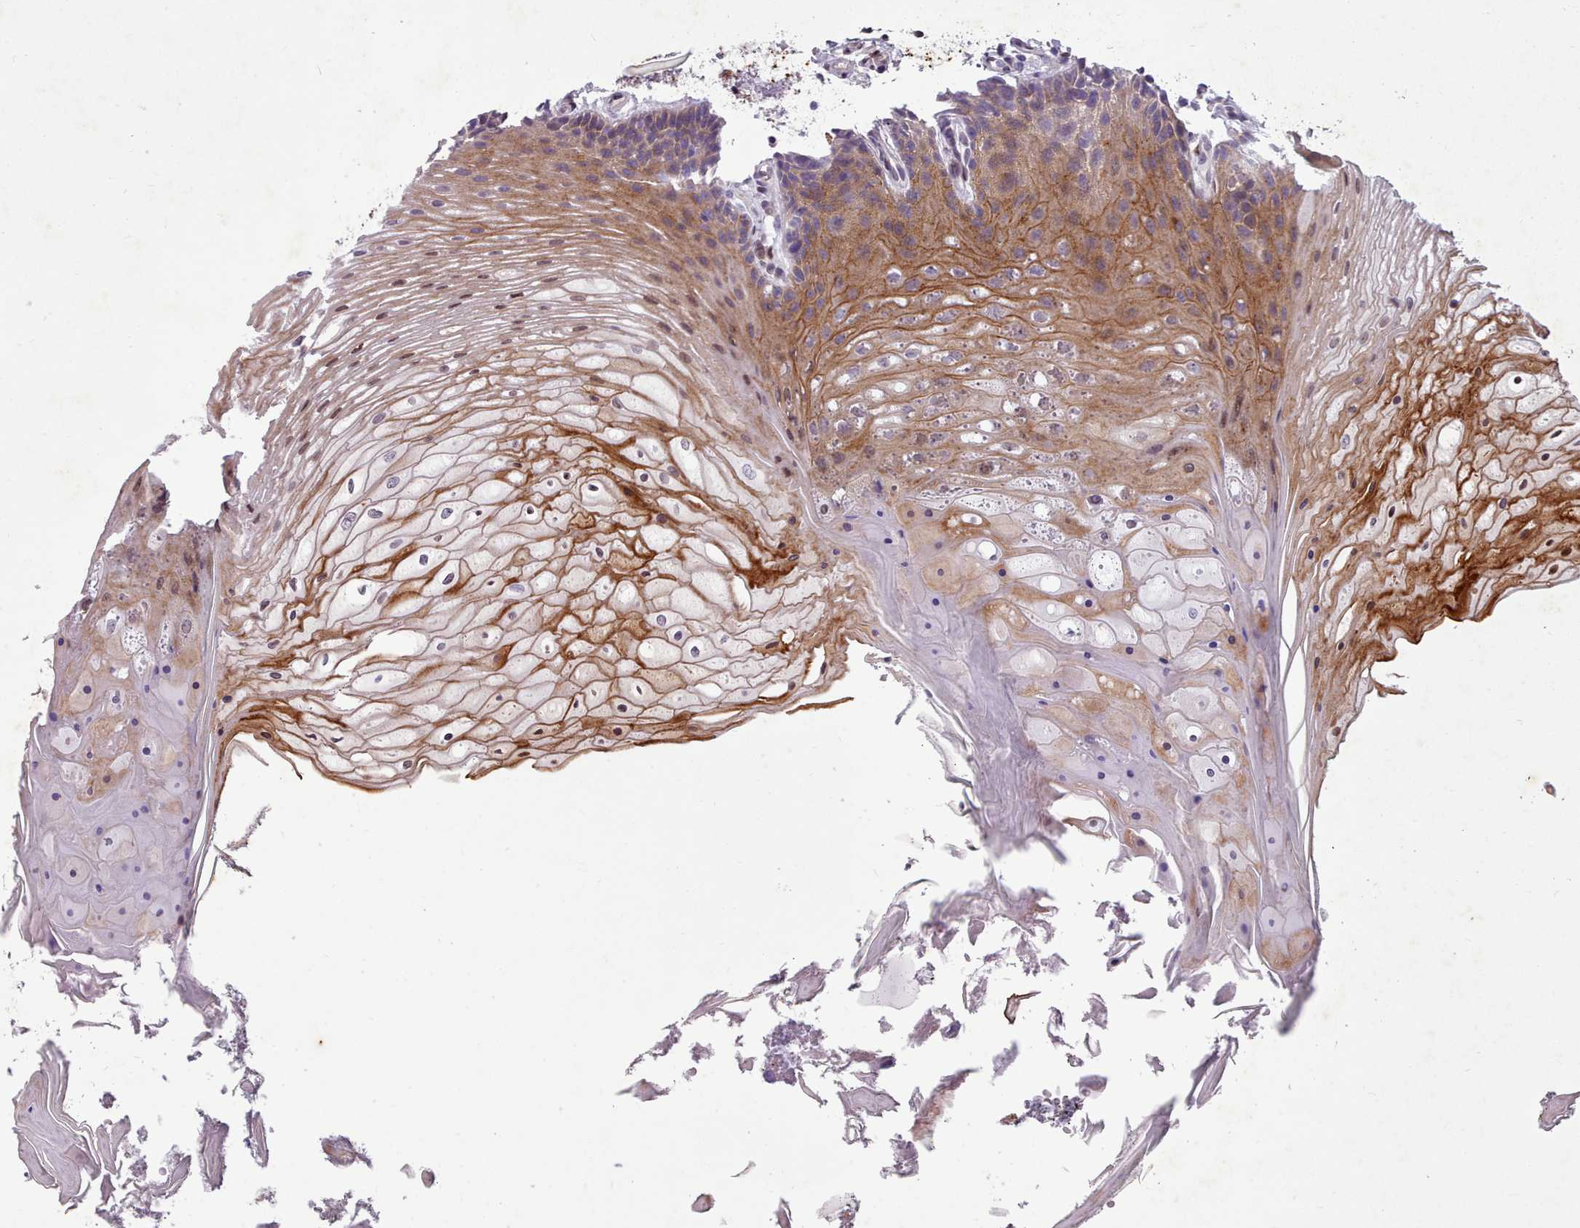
{"staining": {"intensity": "moderate", "quantity": "25%-75%", "location": "cytoplasmic/membranous"}, "tissue": "oral mucosa", "cell_type": "Squamous epithelial cells", "image_type": "normal", "snomed": [{"axis": "morphology", "description": "Normal tissue, NOS"}, {"axis": "topography", "description": "Oral tissue"}], "caption": "The image demonstrates immunohistochemical staining of benign oral mucosa. There is moderate cytoplasmic/membranous staining is identified in approximately 25%-75% of squamous epithelial cells. The protein of interest is stained brown, and the nuclei are stained in blue (DAB IHC with brightfield microscopy, high magnification).", "gene": "KCNT2", "patient": {"sex": "female", "age": 80}}